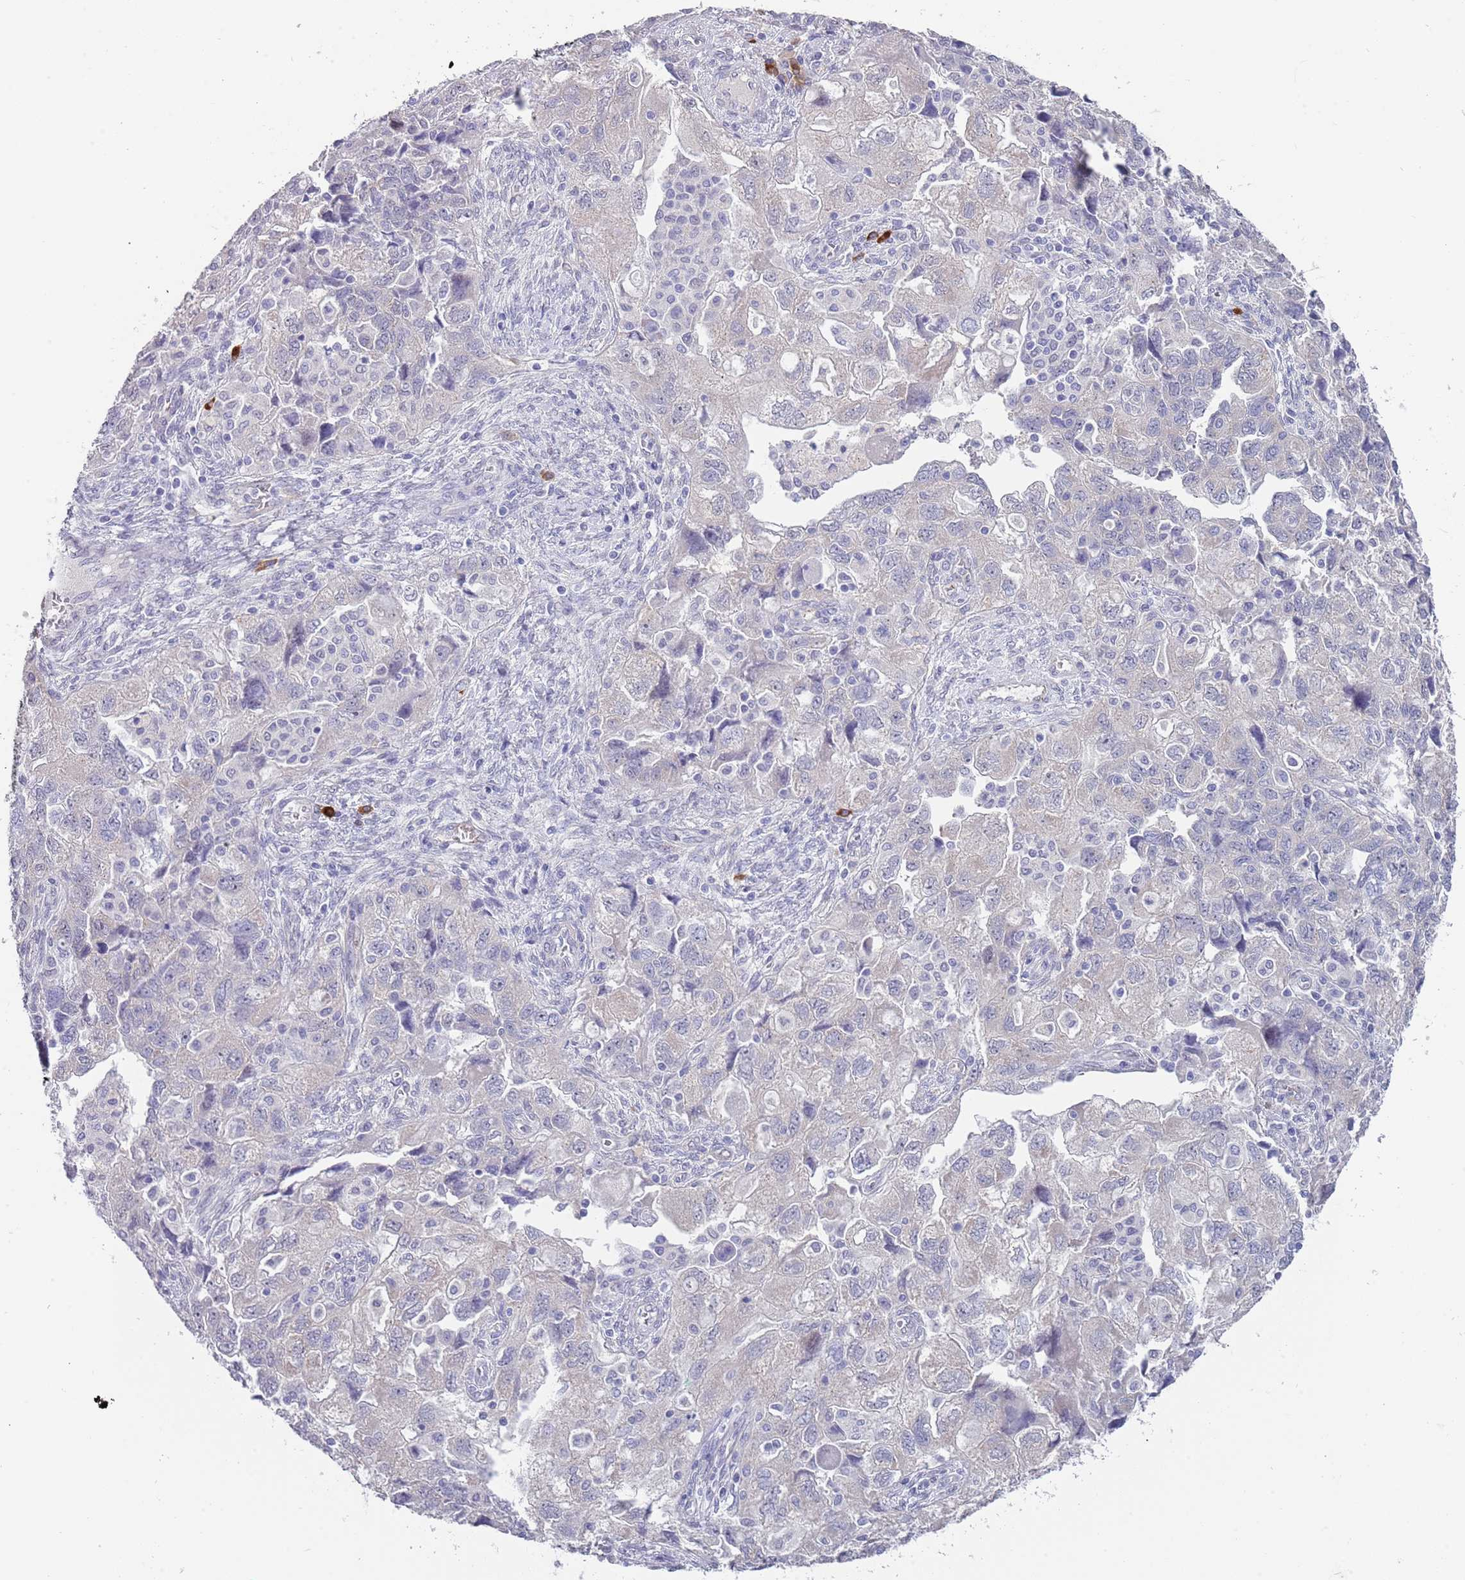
{"staining": {"intensity": "negative", "quantity": "none", "location": "none"}, "tissue": "ovarian cancer", "cell_type": "Tumor cells", "image_type": "cancer", "snomed": [{"axis": "morphology", "description": "Carcinoma, NOS"}, {"axis": "morphology", "description": "Cystadenocarcinoma, serous, NOS"}, {"axis": "topography", "description": "Ovary"}], "caption": "The immunohistochemistry (IHC) micrograph has no significant staining in tumor cells of ovarian serous cystadenocarcinoma tissue.", "gene": "TNRC6C", "patient": {"sex": "female", "age": 69}}